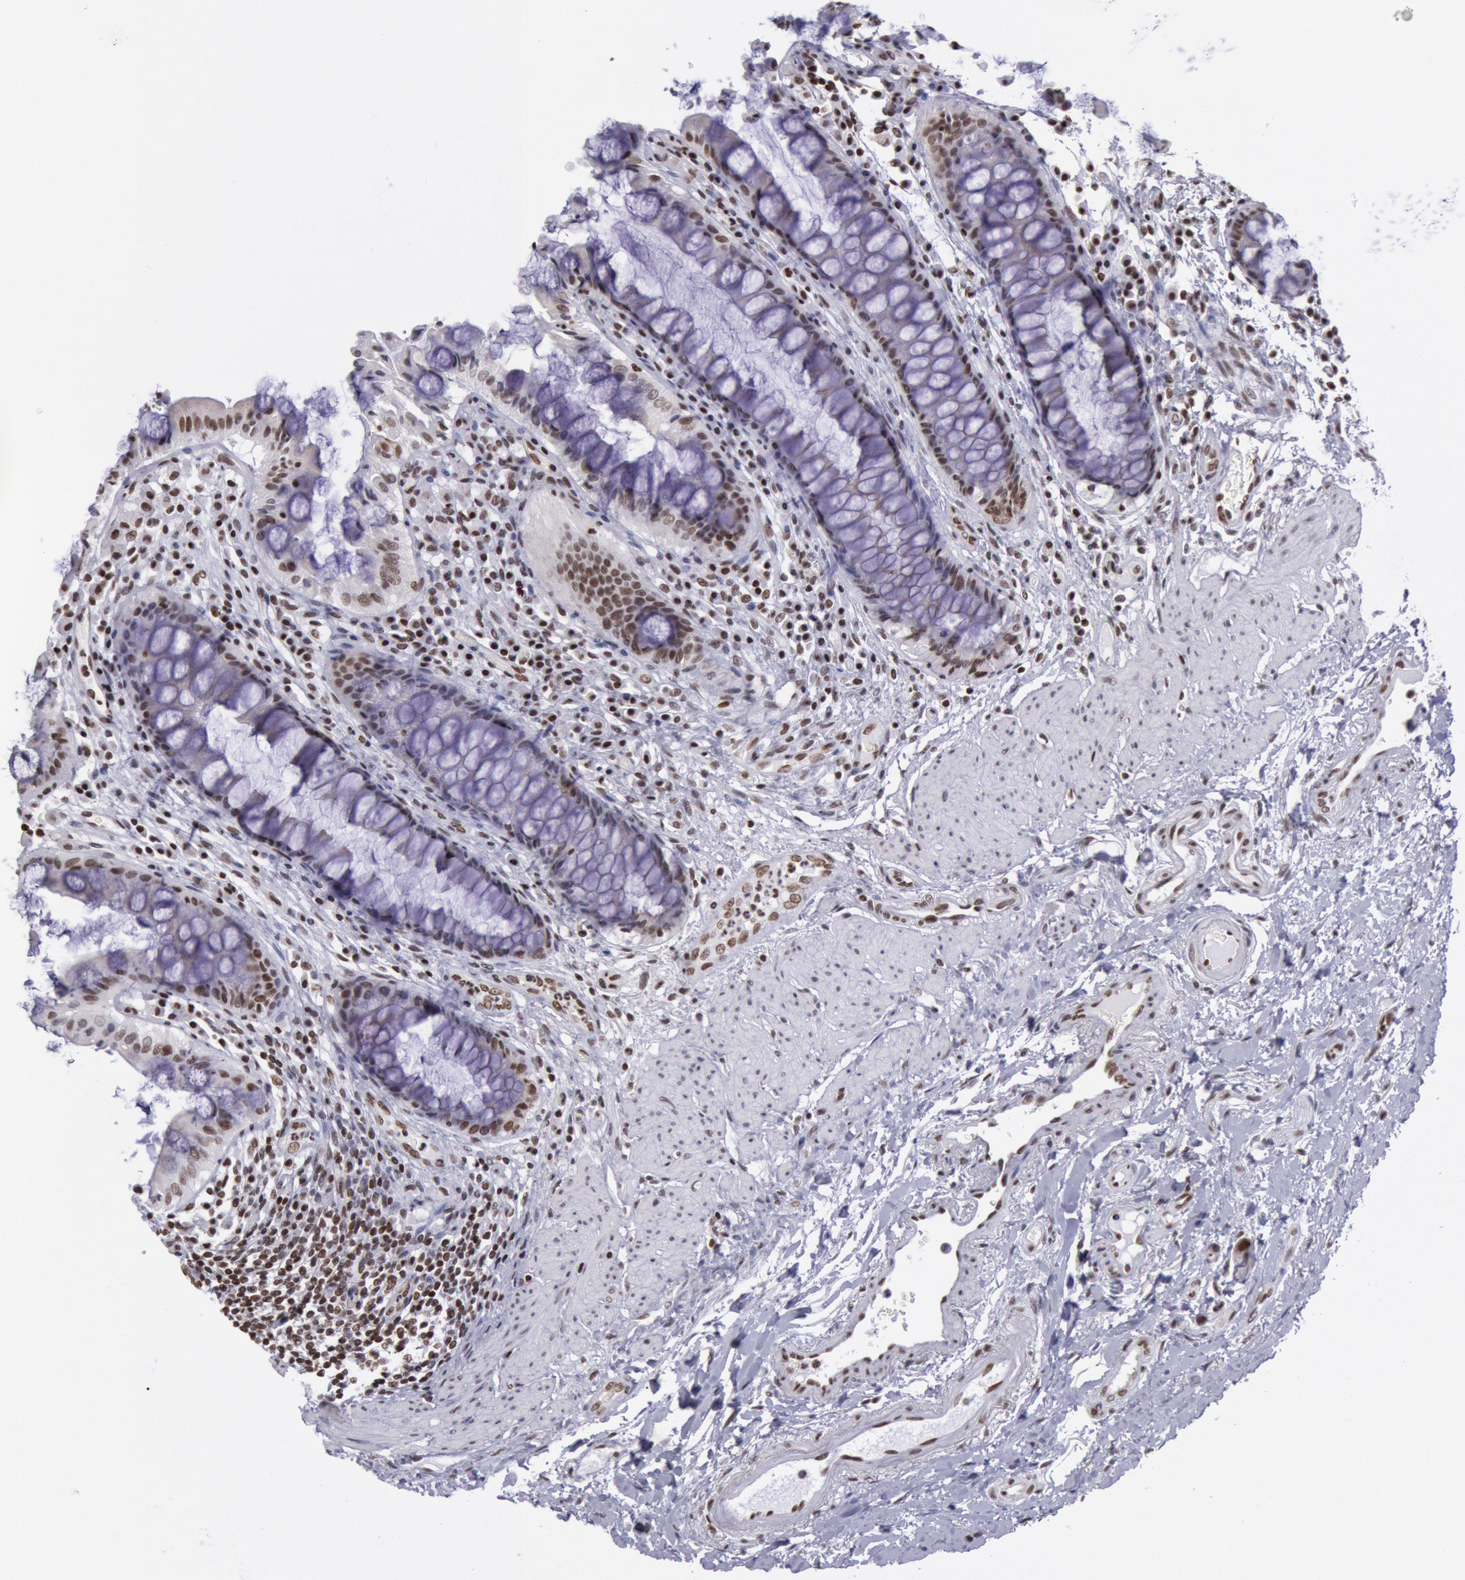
{"staining": {"intensity": "moderate", "quantity": ">75%", "location": "nuclear"}, "tissue": "rectum", "cell_type": "Glandular cells", "image_type": "normal", "snomed": [{"axis": "morphology", "description": "Normal tissue, NOS"}, {"axis": "topography", "description": "Rectum"}], "caption": "Immunohistochemistry (IHC) (DAB (3,3'-diaminobenzidine)) staining of benign rectum displays moderate nuclear protein staining in about >75% of glandular cells.", "gene": "NKAP", "patient": {"sex": "female", "age": 75}}